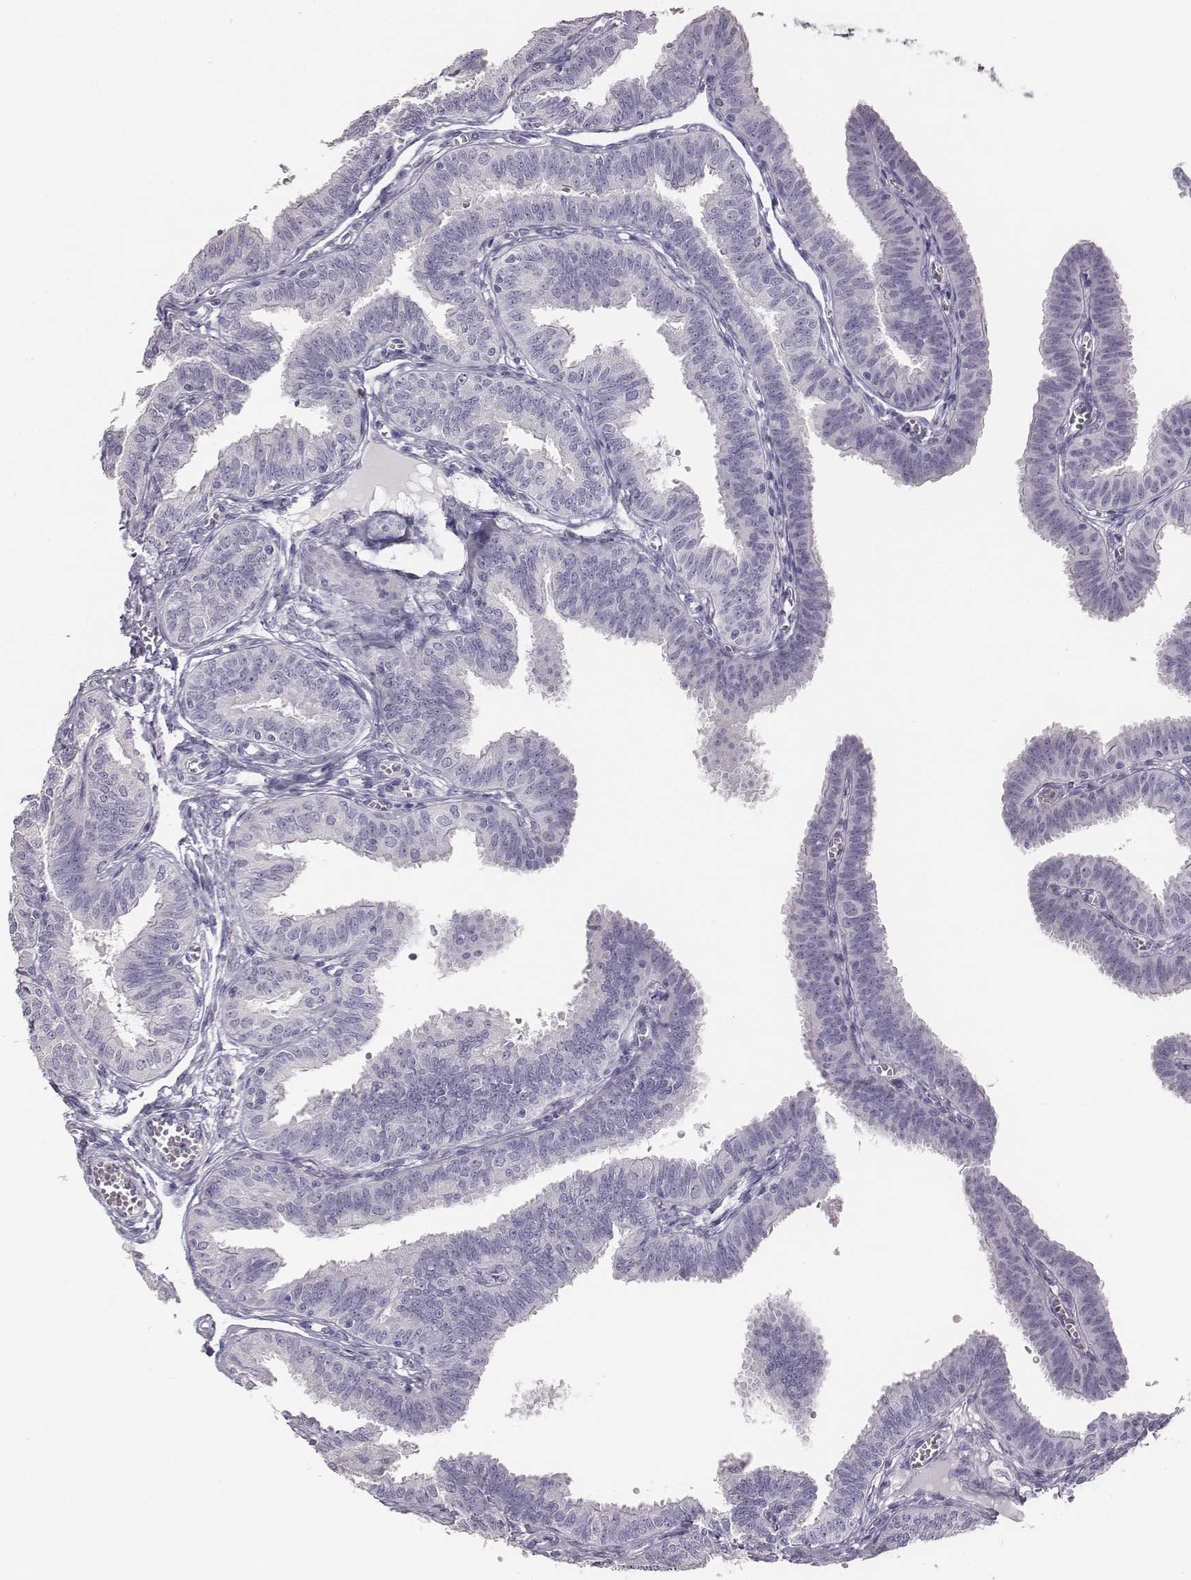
{"staining": {"intensity": "negative", "quantity": "none", "location": "none"}, "tissue": "fallopian tube", "cell_type": "Glandular cells", "image_type": "normal", "snomed": [{"axis": "morphology", "description": "Normal tissue, NOS"}, {"axis": "topography", "description": "Fallopian tube"}], "caption": "Fallopian tube was stained to show a protein in brown. There is no significant expression in glandular cells. The staining is performed using DAB brown chromogen with nuclei counter-stained in using hematoxylin.", "gene": "ENSG00000290147", "patient": {"sex": "female", "age": 25}}